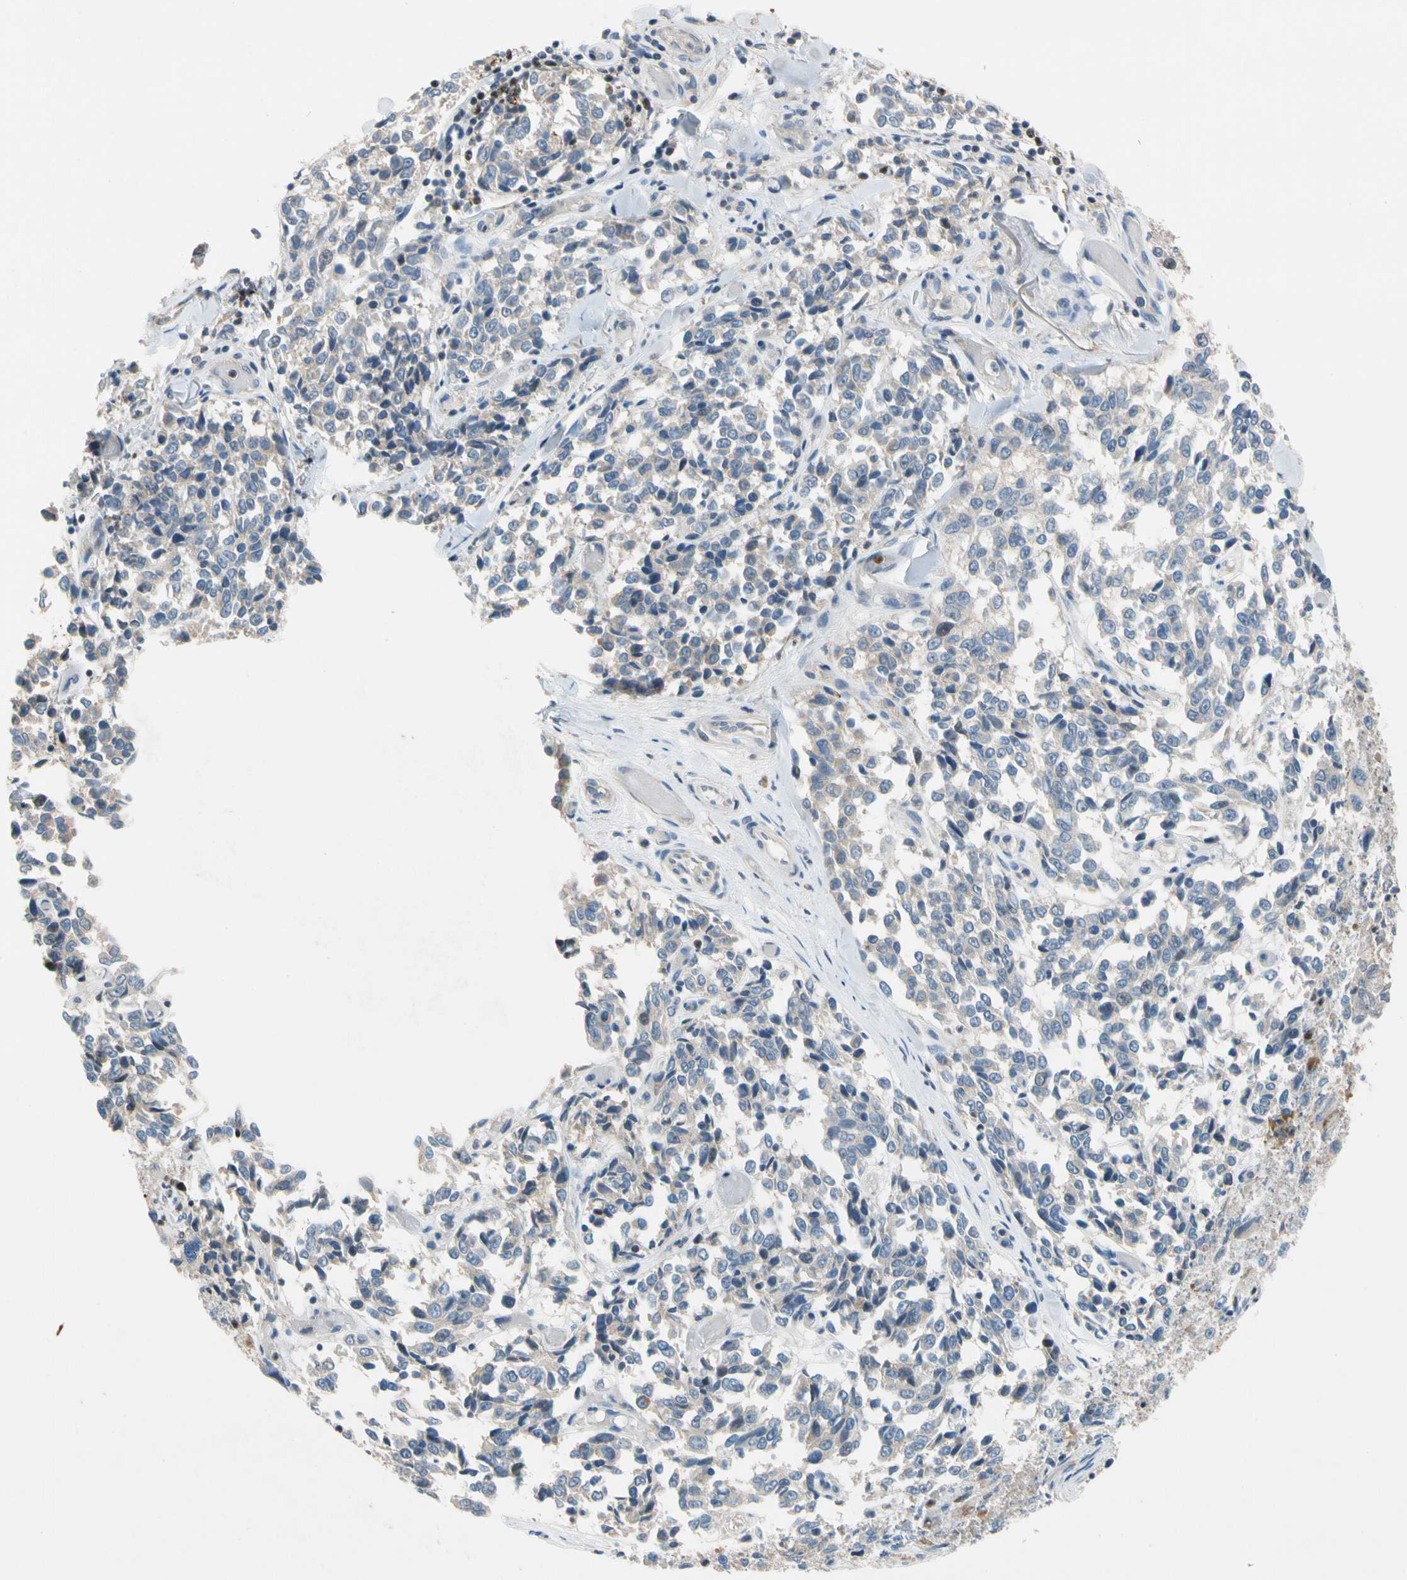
{"staining": {"intensity": "negative", "quantity": "none", "location": "none"}, "tissue": "melanoma", "cell_type": "Tumor cells", "image_type": "cancer", "snomed": [{"axis": "morphology", "description": "Malignant melanoma, NOS"}, {"axis": "topography", "description": "Skin"}], "caption": "The immunohistochemistry (IHC) micrograph has no significant positivity in tumor cells of malignant melanoma tissue.", "gene": "SP140", "patient": {"sex": "female", "age": 64}}